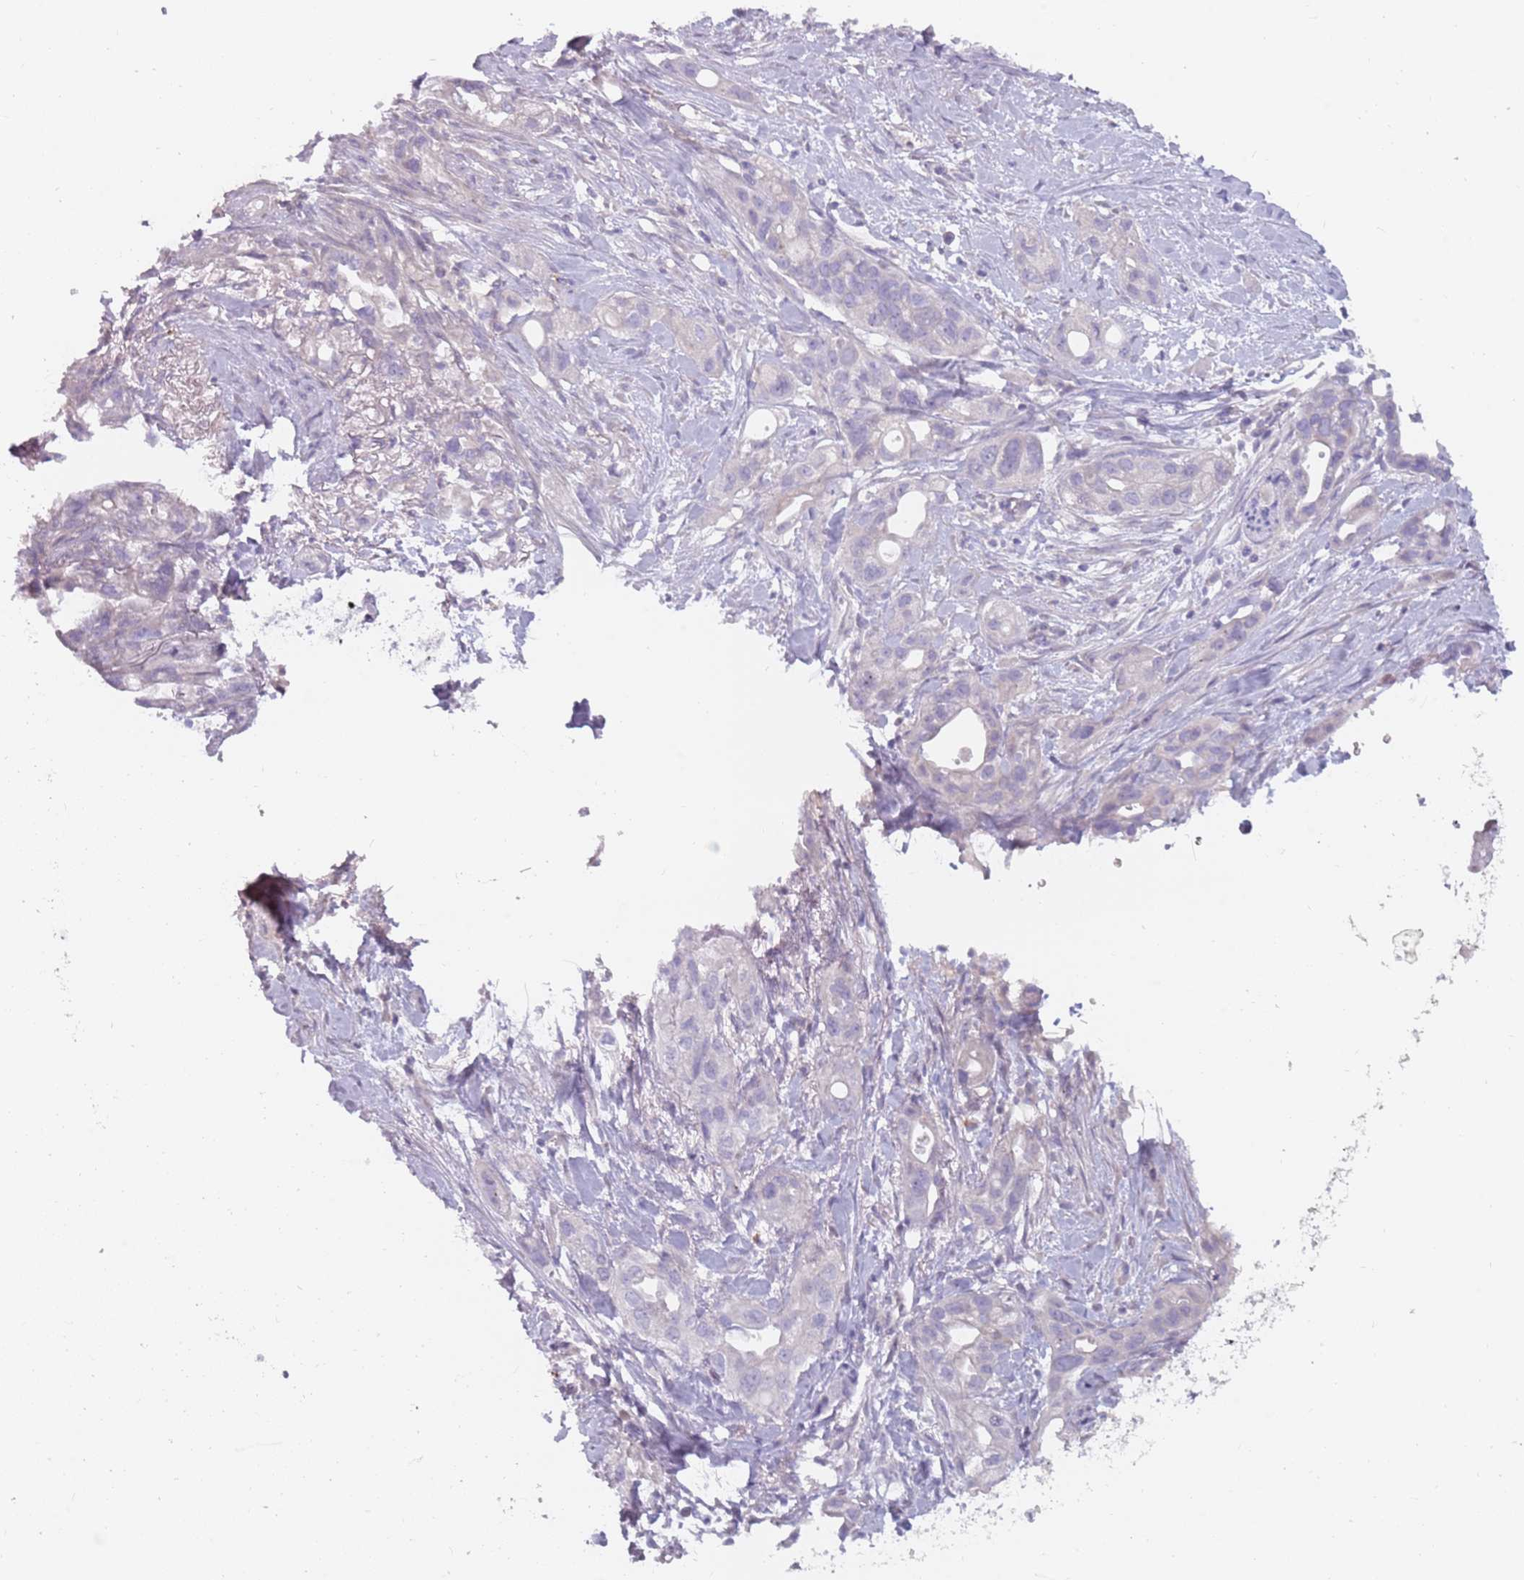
{"staining": {"intensity": "negative", "quantity": "none", "location": "none"}, "tissue": "pancreatic cancer", "cell_type": "Tumor cells", "image_type": "cancer", "snomed": [{"axis": "morphology", "description": "Adenocarcinoma, NOS"}, {"axis": "topography", "description": "Pancreas"}], "caption": "Photomicrograph shows no protein expression in tumor cells of pancreatic adenocarcinoma tissue. The staining is performed using DAB (3,3'-diaminobenzidine) brown chromogen with nuclei counter-stained in using hematoxylin.", "gene": "DDX4", "patient": {"sex": "male", "age": 44}}